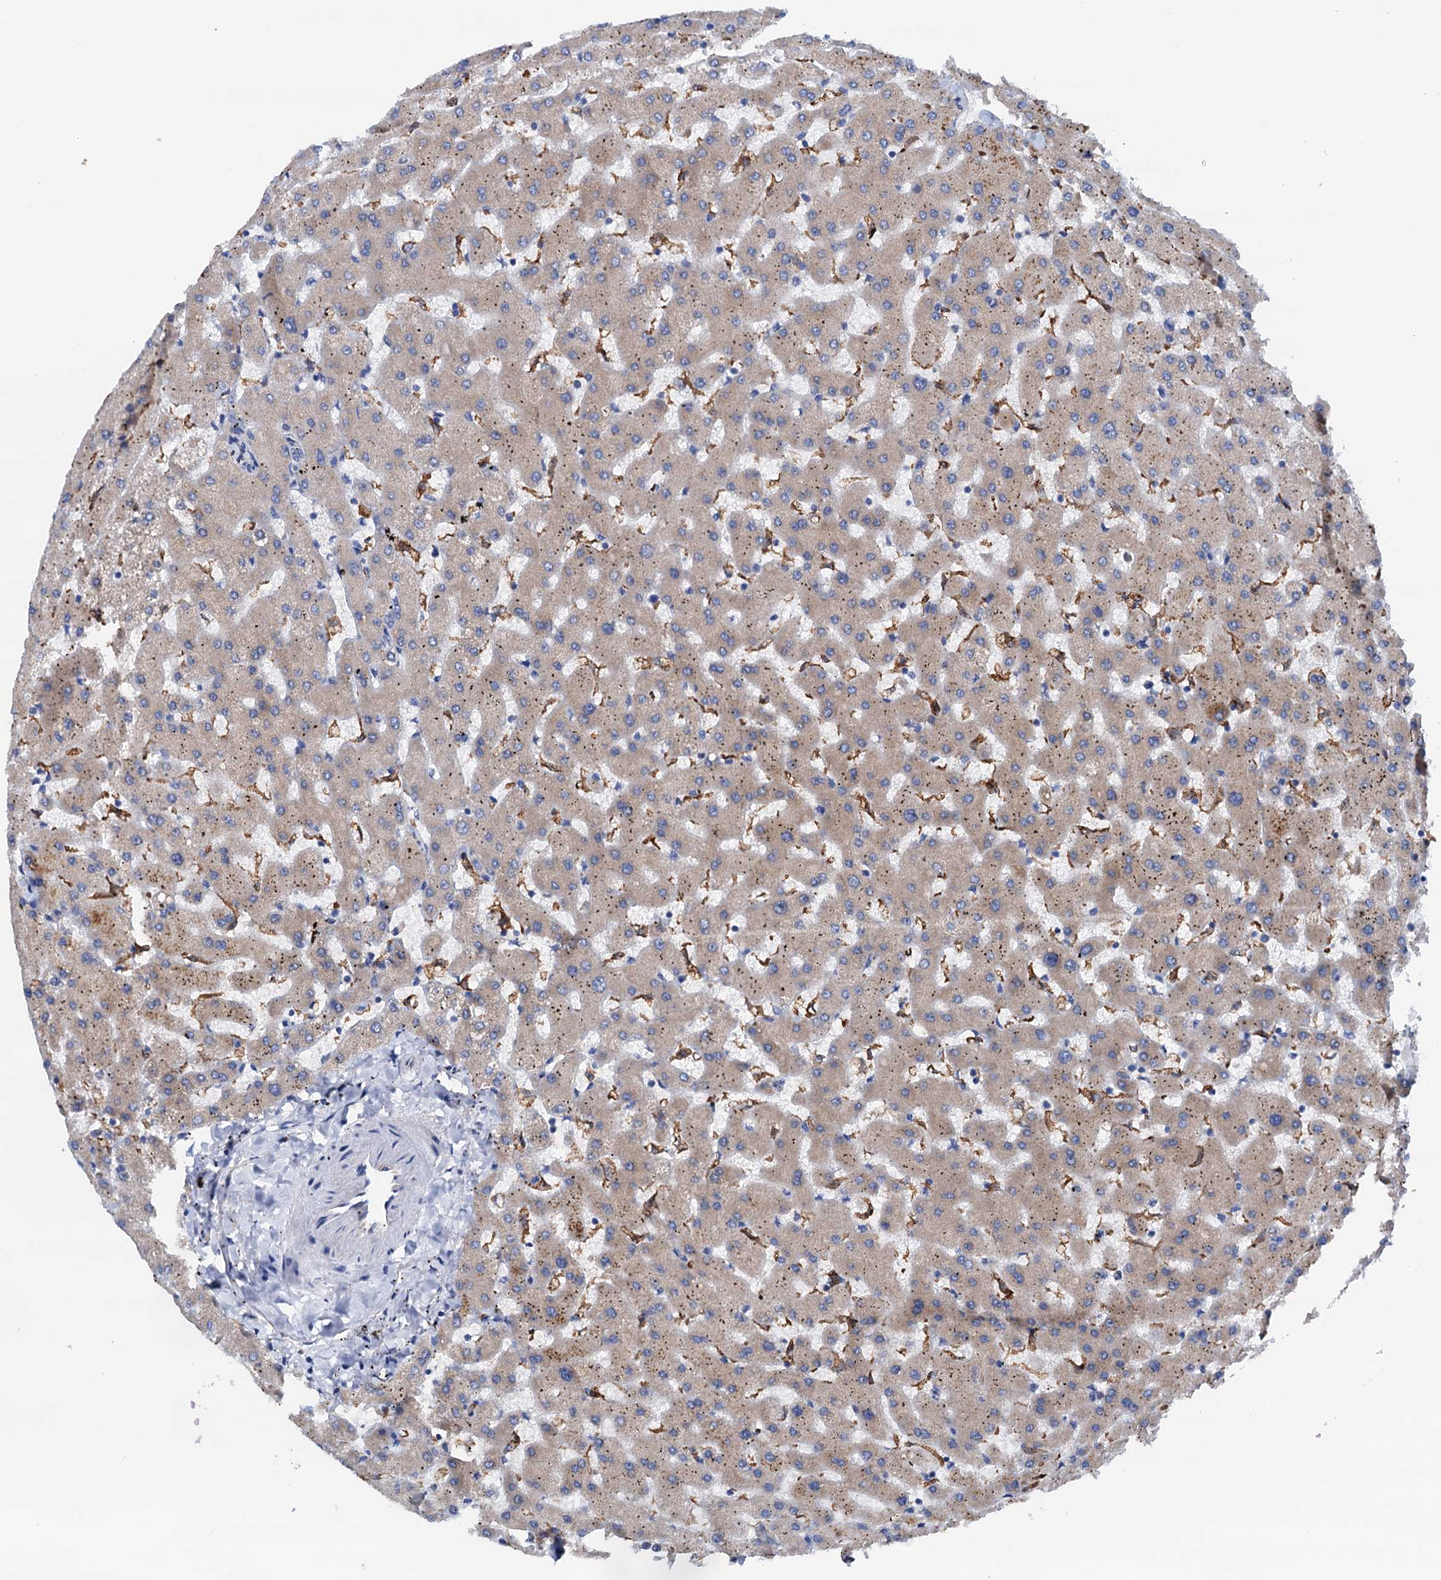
{"staining": {"intensity": "weak", "quantity": "<25%", "location": "cytoplasmic/membranous"}, "tissue": "liver", "cell_type": "Cholangiocytes", "image_type": "normal", "snomed": [{"axis": "morphology", "description": "Normal tissue, NOS"}, {"axis": "topography", "description": "Liver"}], "caption": "A histopathology image of human liver is negative for staining in cholangiocytes. Brightfield microscopy of IHC stained with DAB (3,3'-diaminobenzidine) (brown) and hematoxylin (blue), captured at high magnification.", "gene": "RASSF9", "patient": {"sex": "female", "age": 63}}